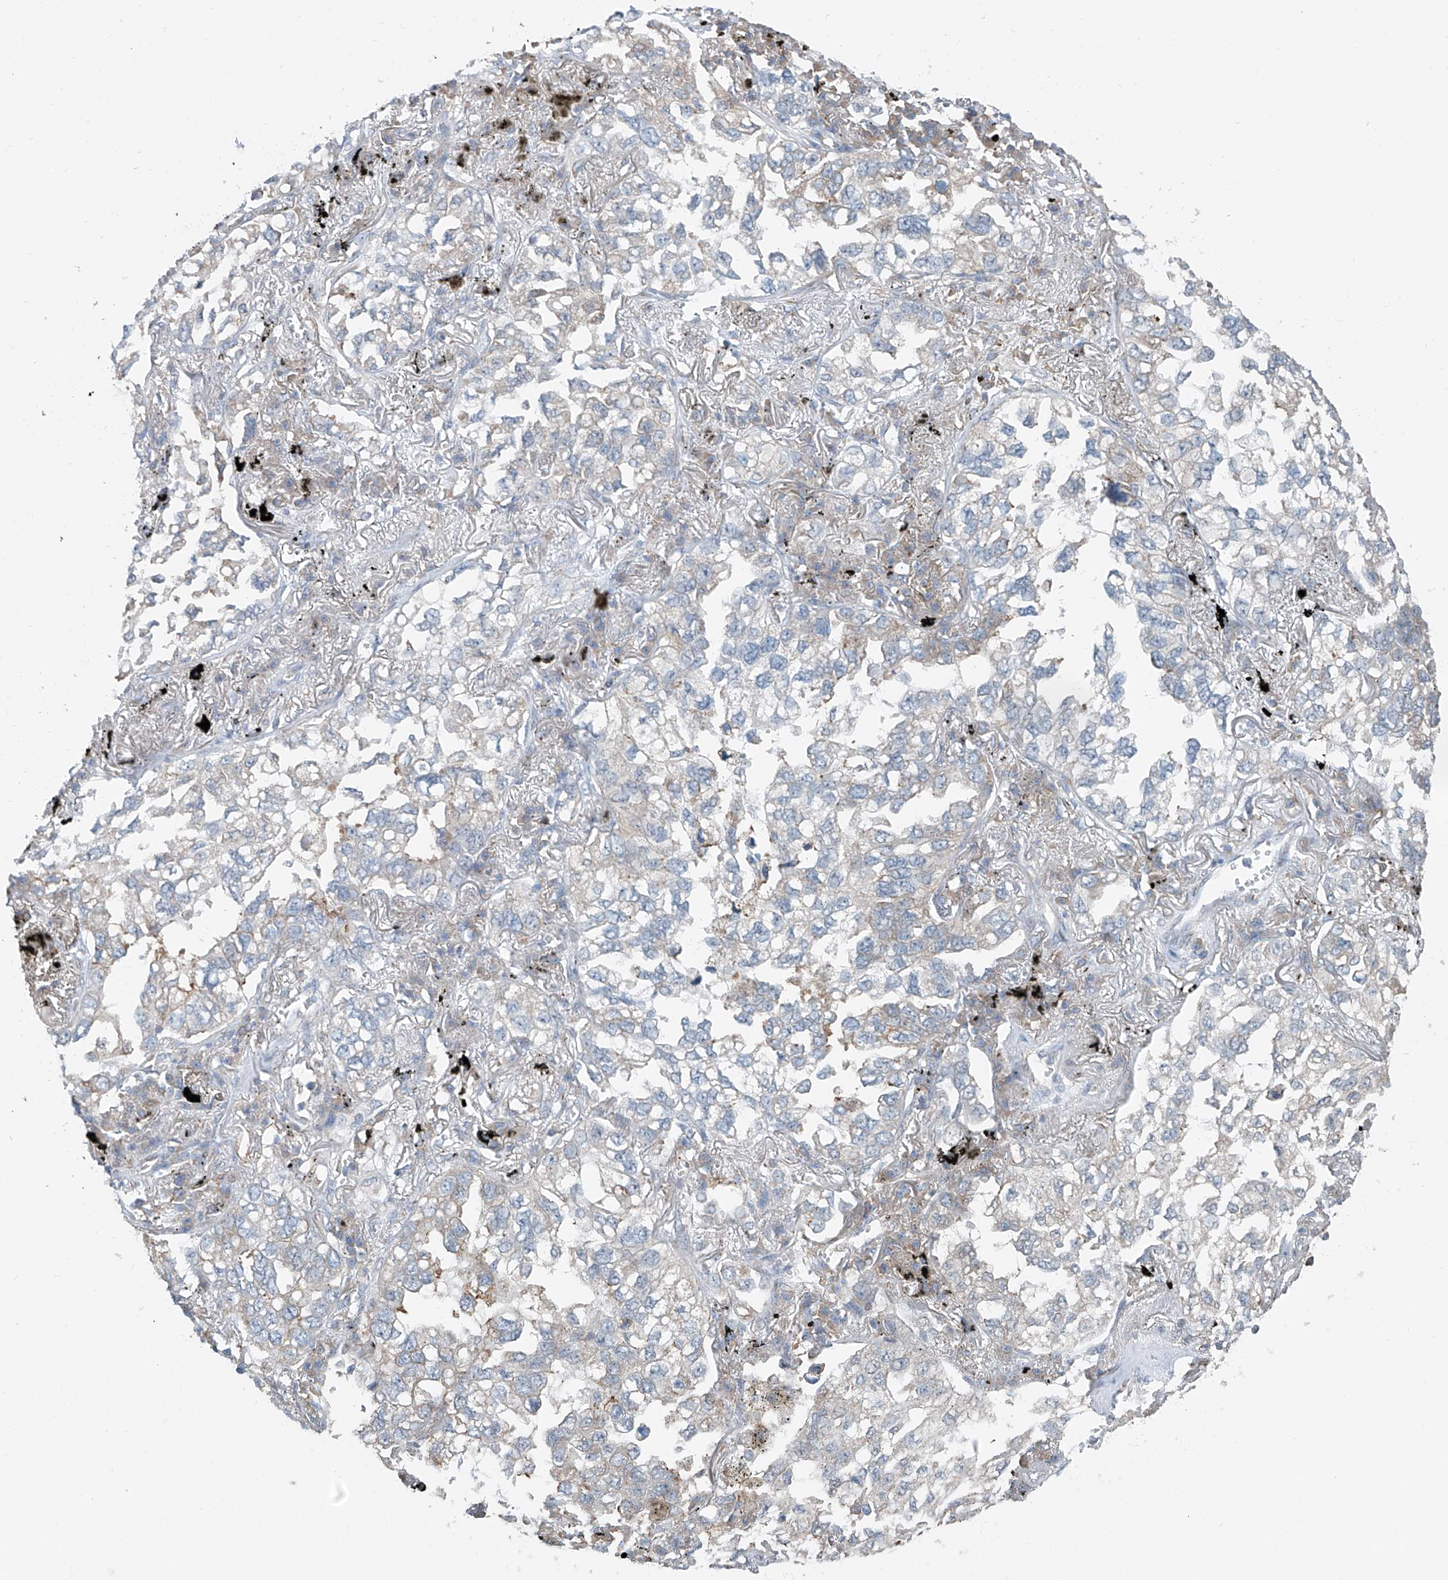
{"staining": {"intensity": "negative", "quantity": "none", "location": "none"}, "tissue": "lung cancer", "cell_type": "Tumor cells", "image_type": "cancer", "snomed": [{"axis": "morphology", "description": "Adenocarcinoma, NOS"}, {"axis": "topography", "description": "Lung"}], "caption": "DAB immunohistochemical staining of human lung adenocarcinoma displays no significant positivity in tumor cells.", "gene": "KCNK10", "patient": {"sex": "male", "age": 65}}